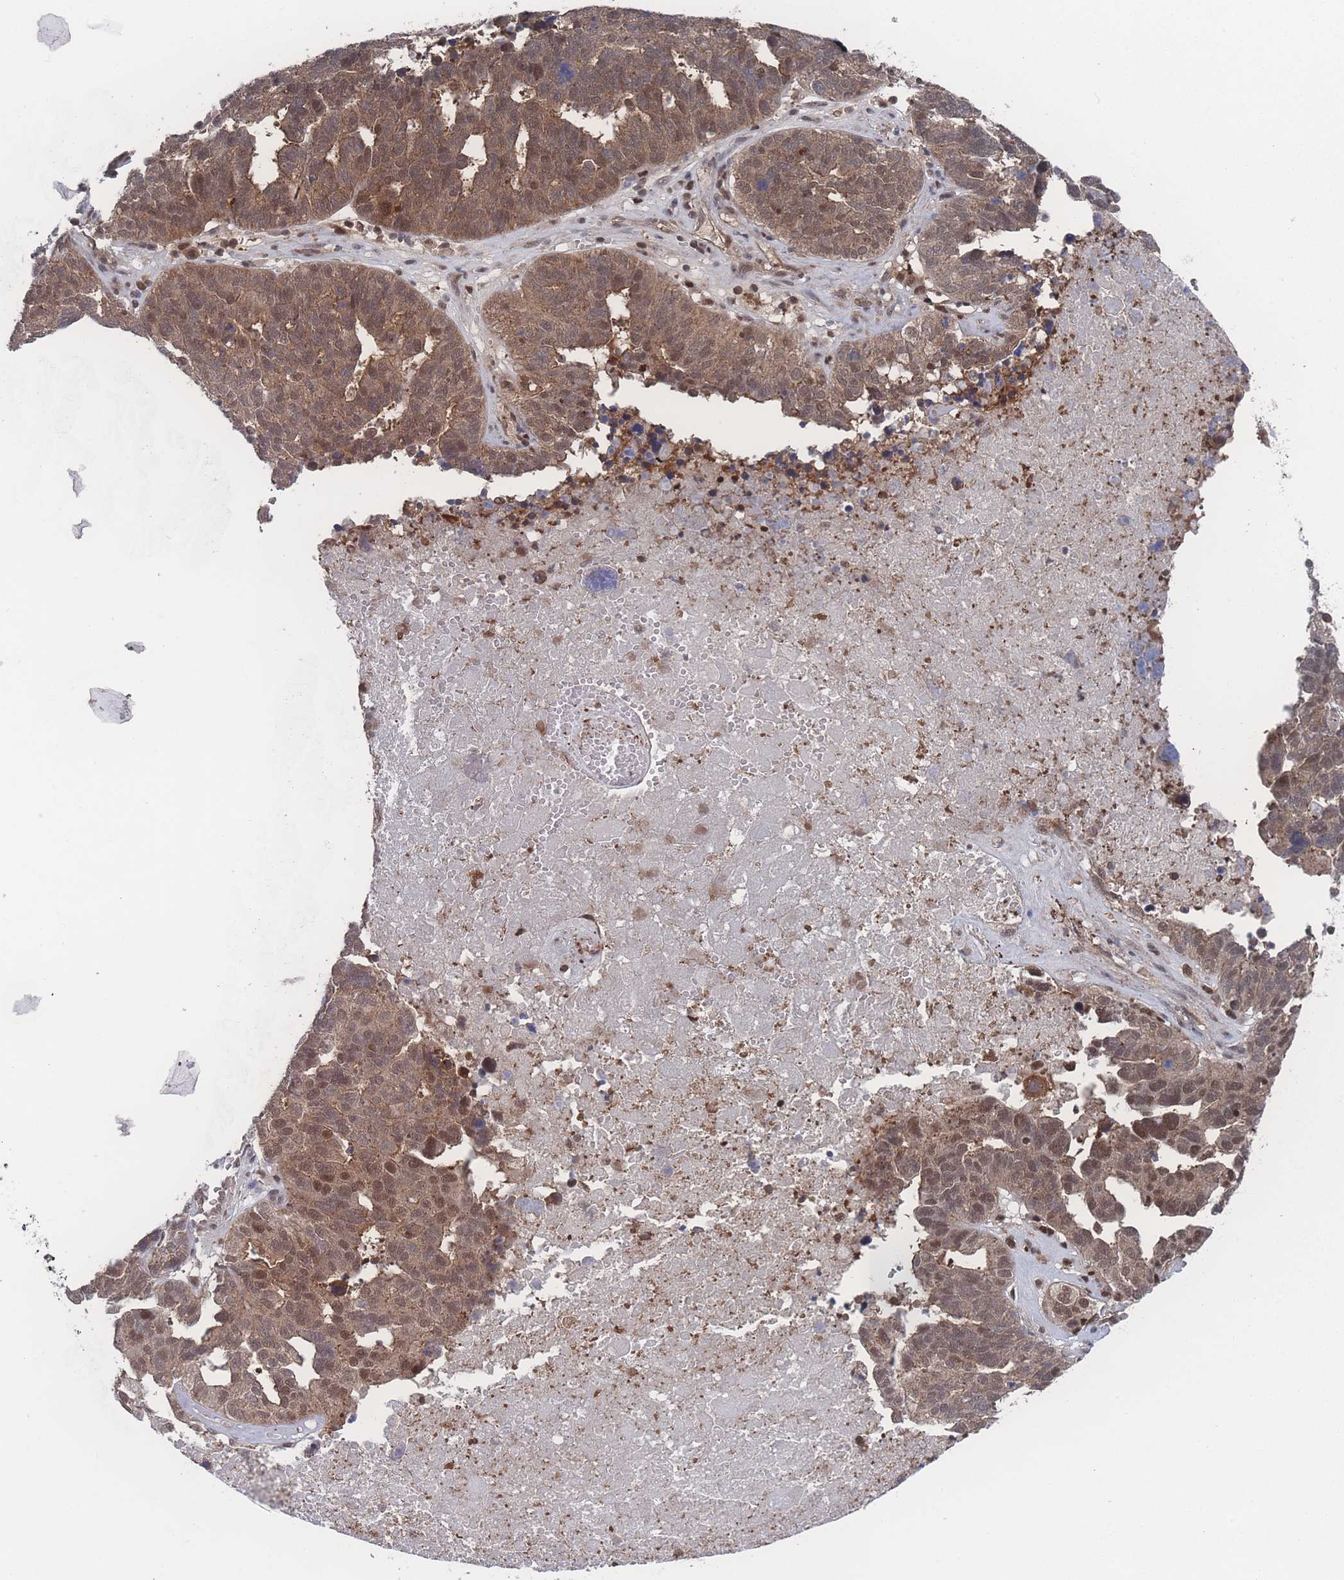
{"staining": {"intensity": "moderate", "quantity": ">75%", "location": "cytoplasmic/membranous,nuclear"}, "tissue": "ovarian cancer", "cell_type": "Tumor cells", "image_type": "cancer", "snomed": [{"axis": "morphology", "description": "Cystadenocarcinoma, serous, NOS"}, {"axis": "topography", "description": "Ovary"}], "caption": "A medium amount of moderate cytoplasmic/membranous and nuclear expression is appreciated in approximately >75% of tumor cells in ovarian cancer tissue.", "gene": "PSMA1", "patient": {"sex": "female", "age": 59}}